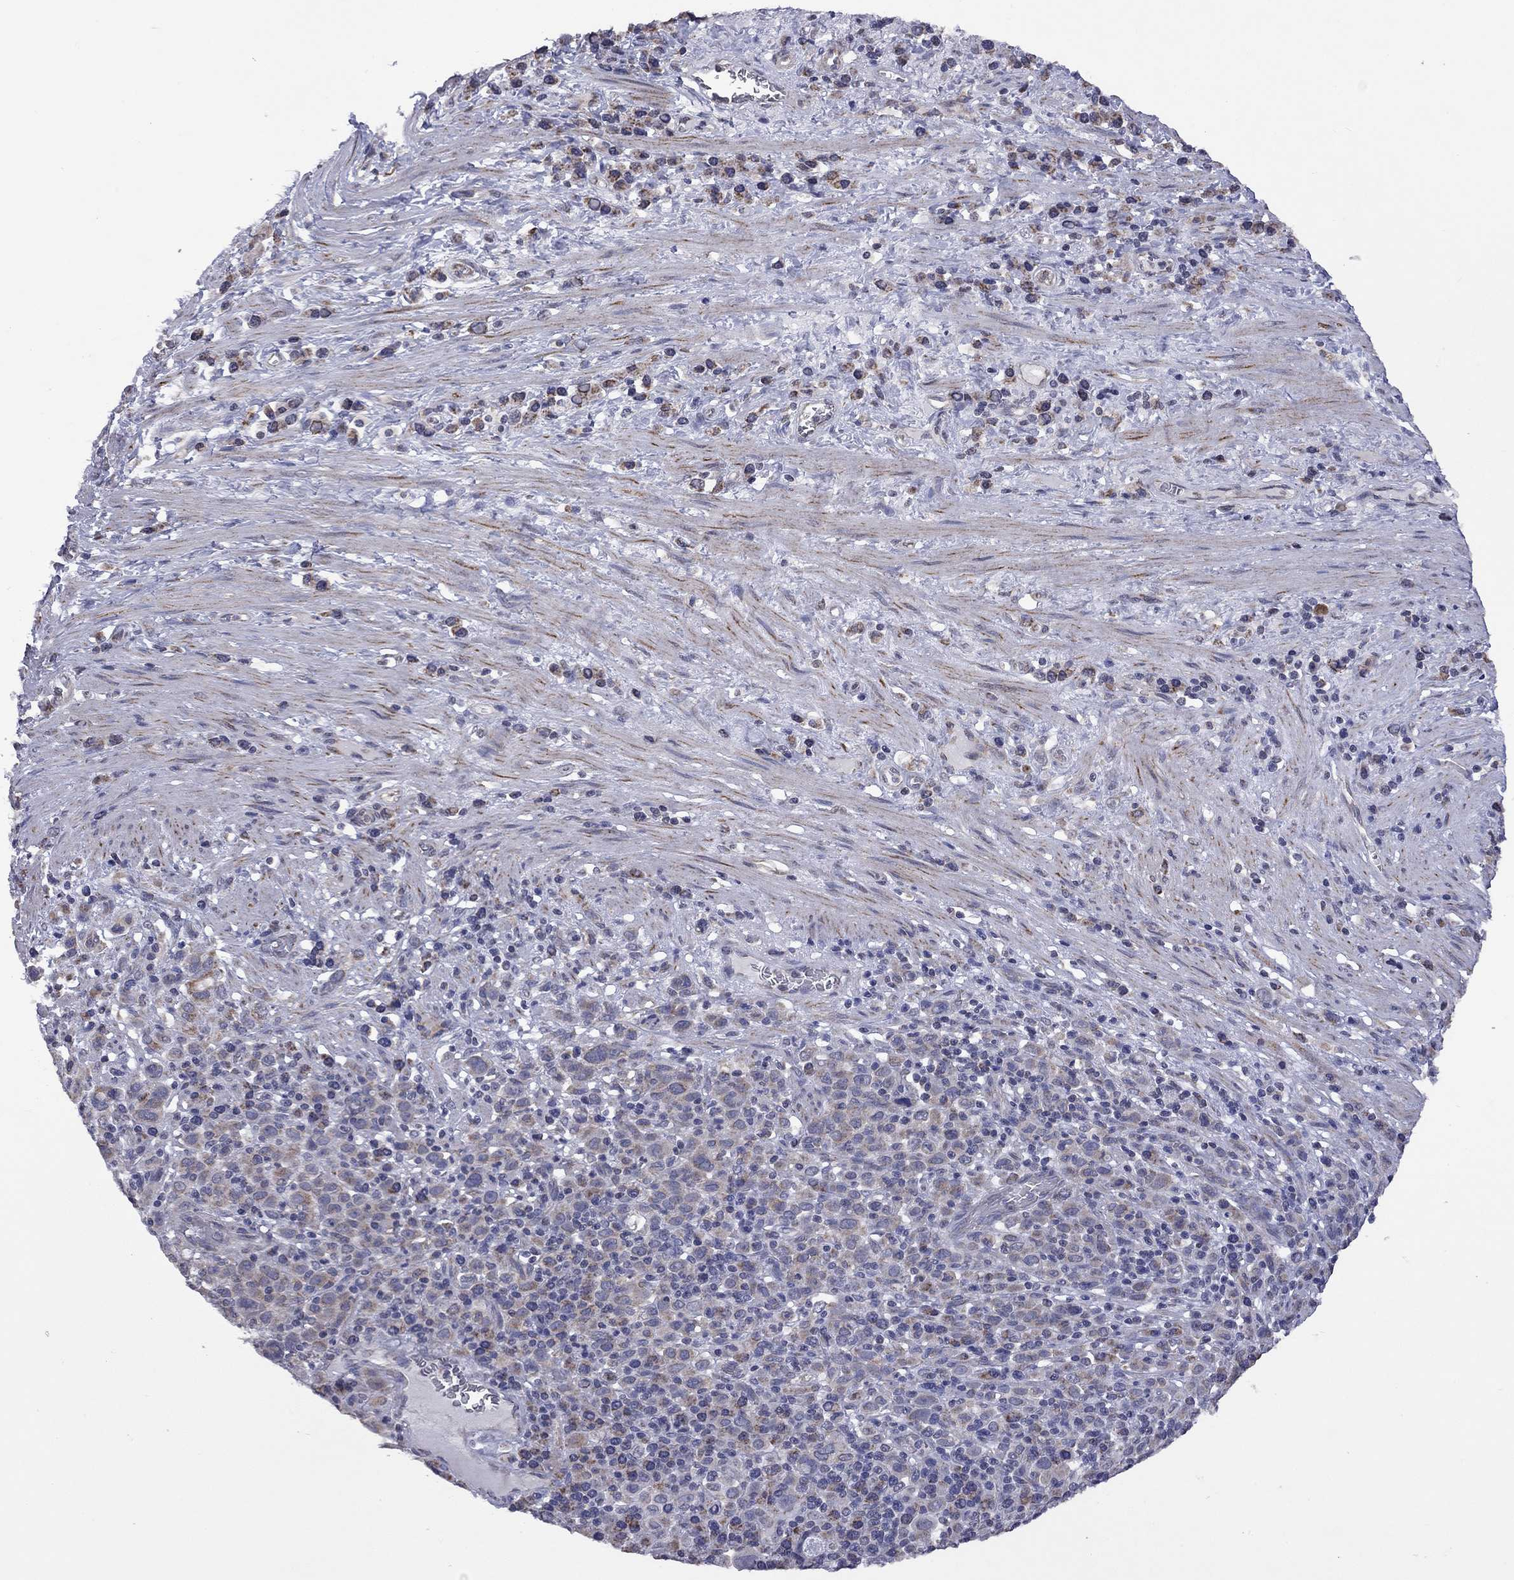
{"staining": {"intensity": "moderate", "quantity": "<25%", "location": "cytoplasmic/membranous"}, "tissue": "stomach cancer", "cell_type": "Tumor cells", "image_type": "cancer", "snomed": [{"axis": "morphology", "description": "Adenocarcinoma, NOS"}, {"axis": "topography", "description": "Stomach, upper"}], "caption": "Stomach cancer was stained to show a protein in brown. There is low levels of moderate cytoplasmic/membranous staining in about <25% of tumor cells.", "gene": "NDUFB1", "patient": {"sex": "male", "age": 75}}